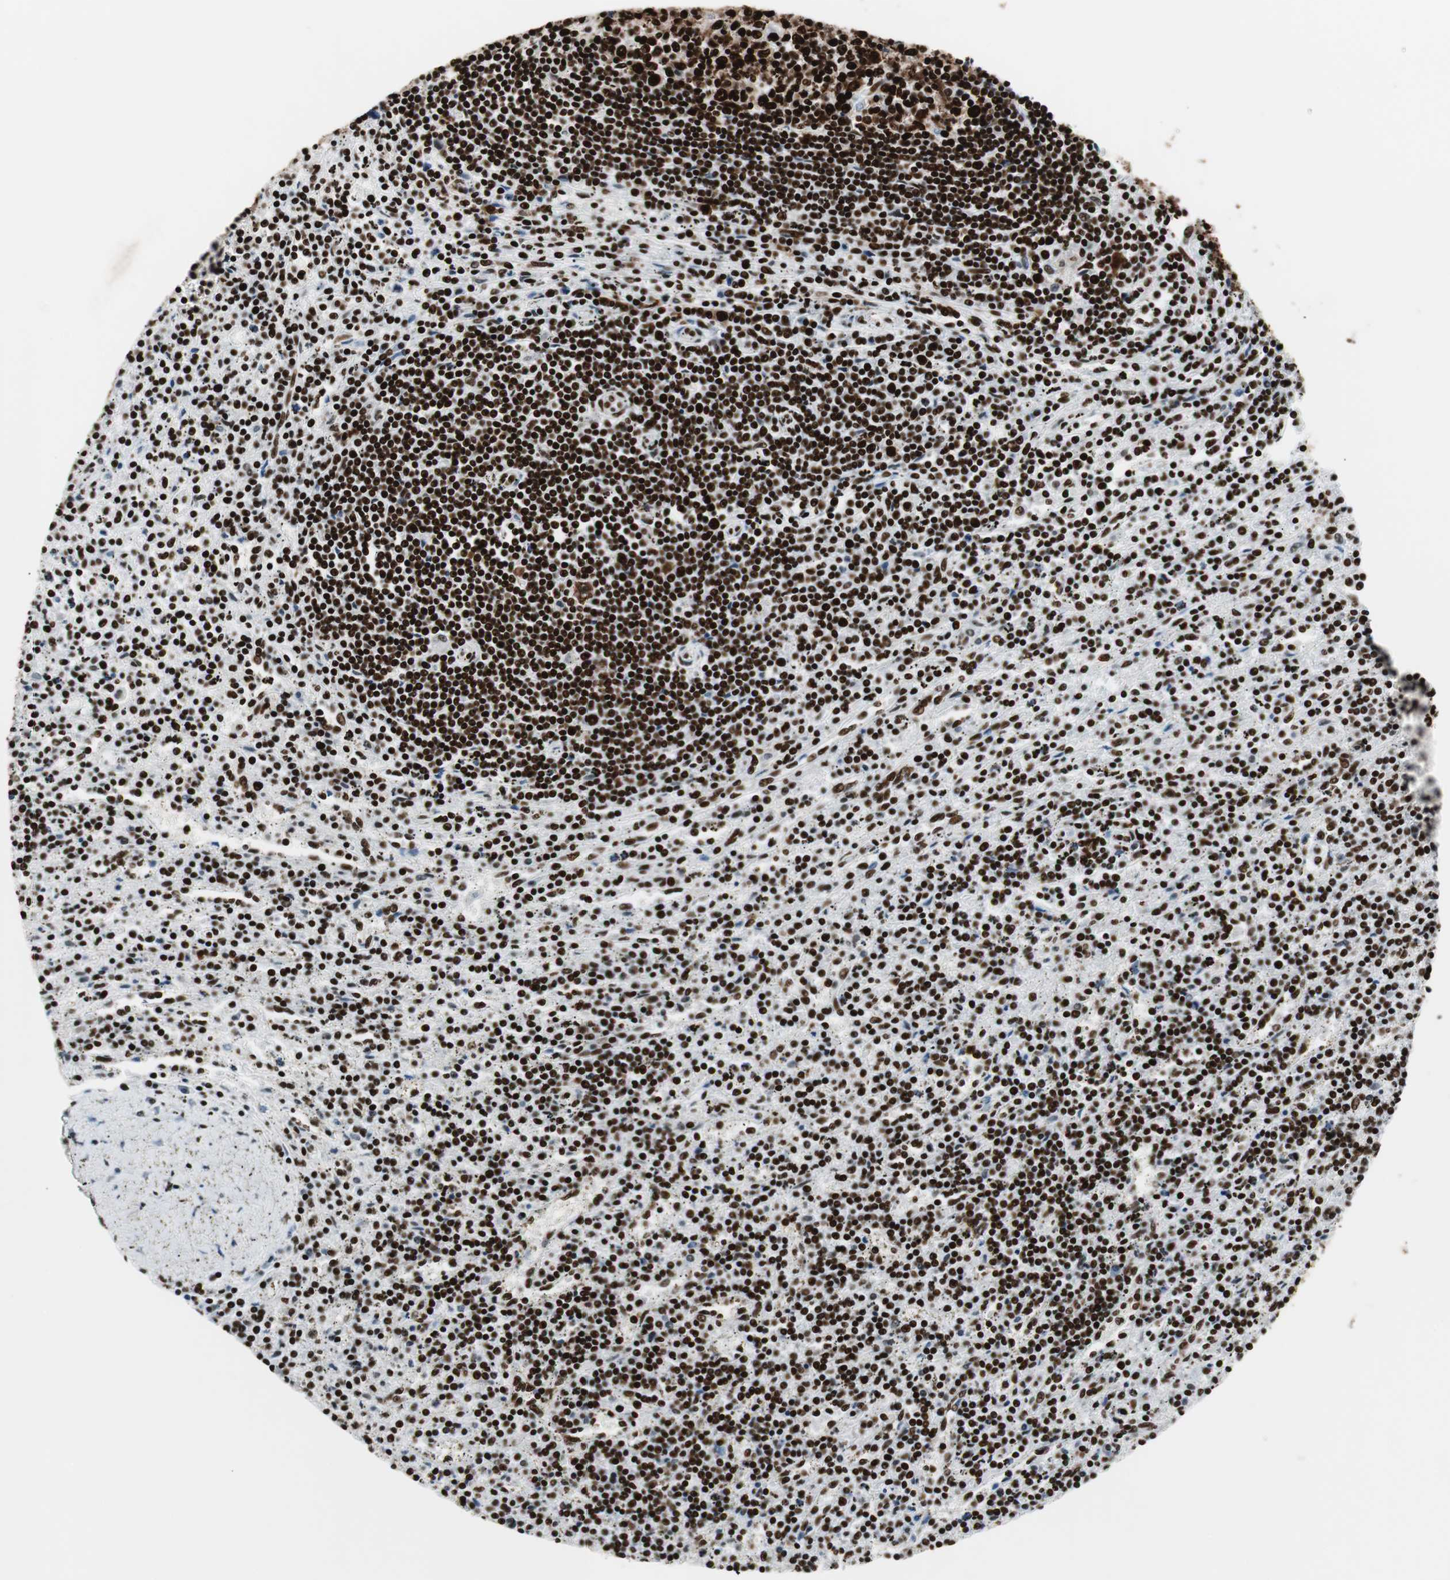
{"staining": {"intensity": "strong", "quantity": ">75%", "location": "nuclear"}, "tissue": "lymphoma", "cell_type": "Tumor cells", "image_type": "cancer", "snomed": [{"axis": "morphology", "description": "Malignant lymphoma, non-Hodgkin's type, Low grade"}, {"axis": "topography", "description": "Spleen"}], "caption": "An immunohistochemistry image of tumor tissue is shown. Protein staining in brown shows strong nuclear positivity in lymphoma within tumor cells. The protein of interest is shown in brown color, while the nuclei are stained blue.", "gene": "MTA2", "patient": {"sex": "male", "age": 76}}